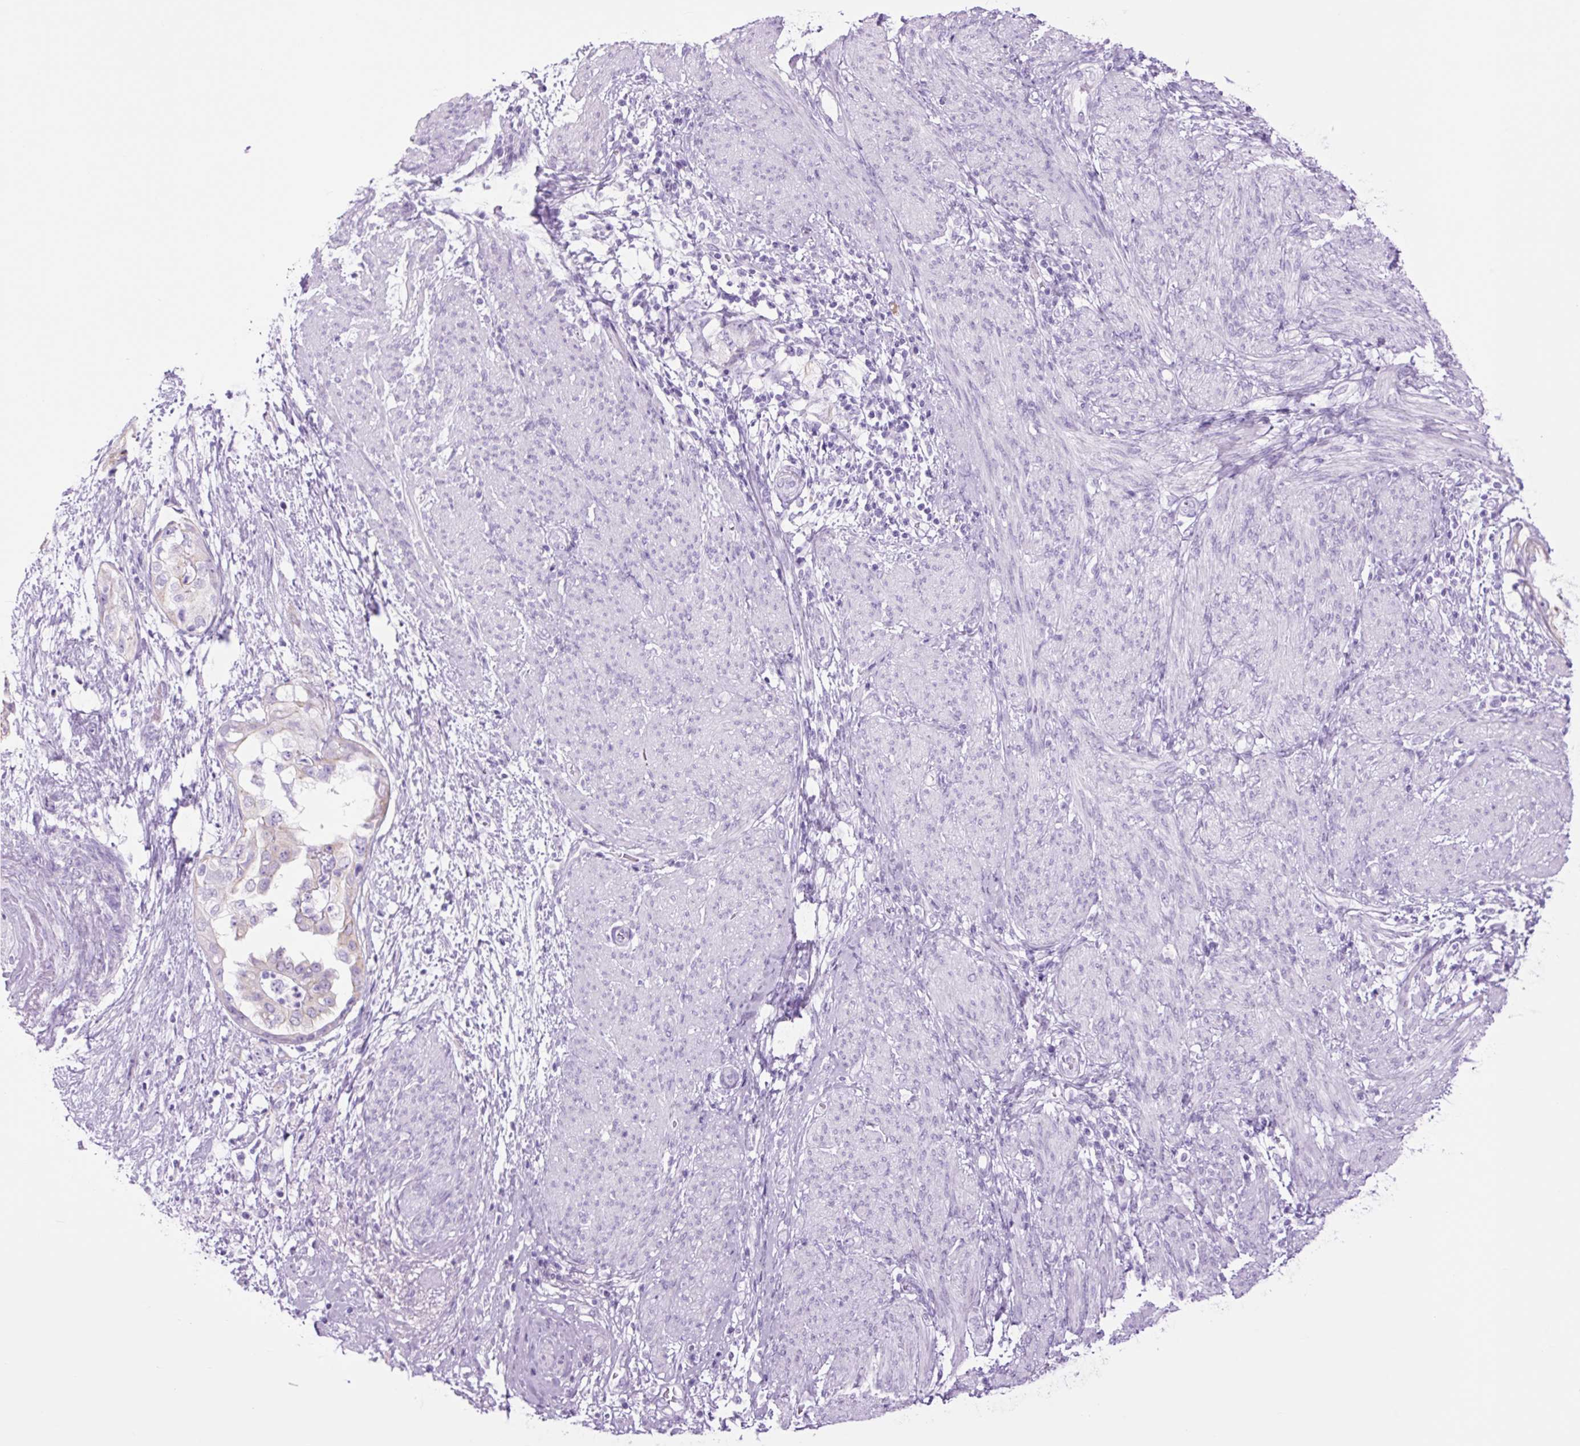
{"staining": {"intensity": "negative", "quantity": "none", "location": "none"}, "tissue": "endometrial cancer", "cell_type": "Tumor cells", "image_type": "cancer", "snomed": [{"axis": "morphology", "description": "Adenocarcinoma, NOS"}, {"axis": "topography", "description": "Endometrium"}], "caption": "Immunohistochemistry micrograph of neoplastic tissue: endometrial cancer stained with DAB (3,3'-diaminobenzidine) displays no significant protein positivity in tumor cells.", "gene": "TFF2", "patient": {"sex": "female", "age": 85}}